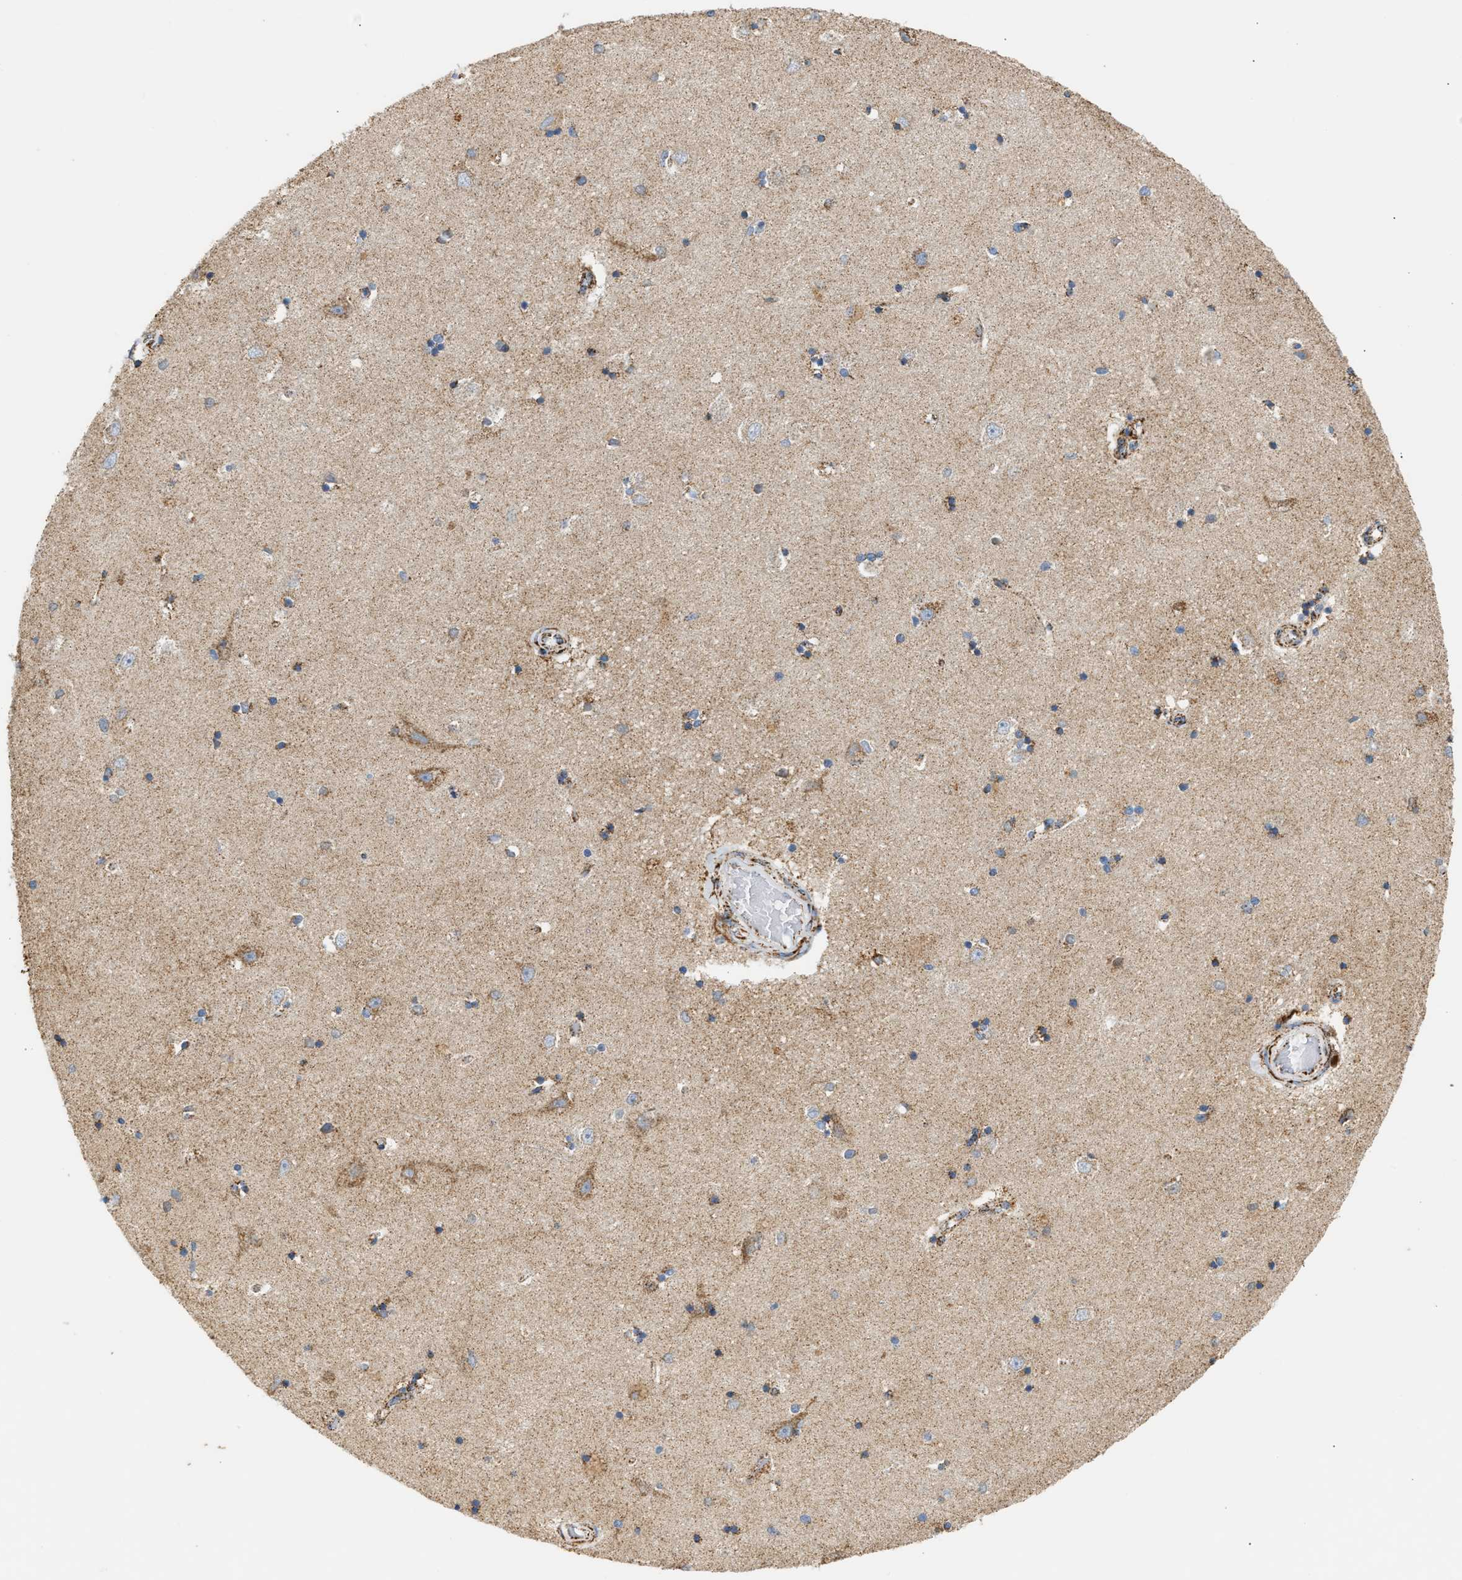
{"staining": {"intensity": "moderate", "quantity": ">75%", "location": "cytoplasmic/membranous"}, "tissue": "hippocampus", "cell_type": "Glial cells", "image_type": "normal", "snomed": [{"axis": "morphology", "description": "Normal tissue, NOS"}, {"axis": "topography", "description": "Hippocampus"}], "caption": "Protein expression analysis of unremarkable human hippocampus reveals moderate cytoplasmic/membranous expression in about >75% of glial cells.", "gene": "OGDH", "patient": {"sex": "male", "age": 45}}